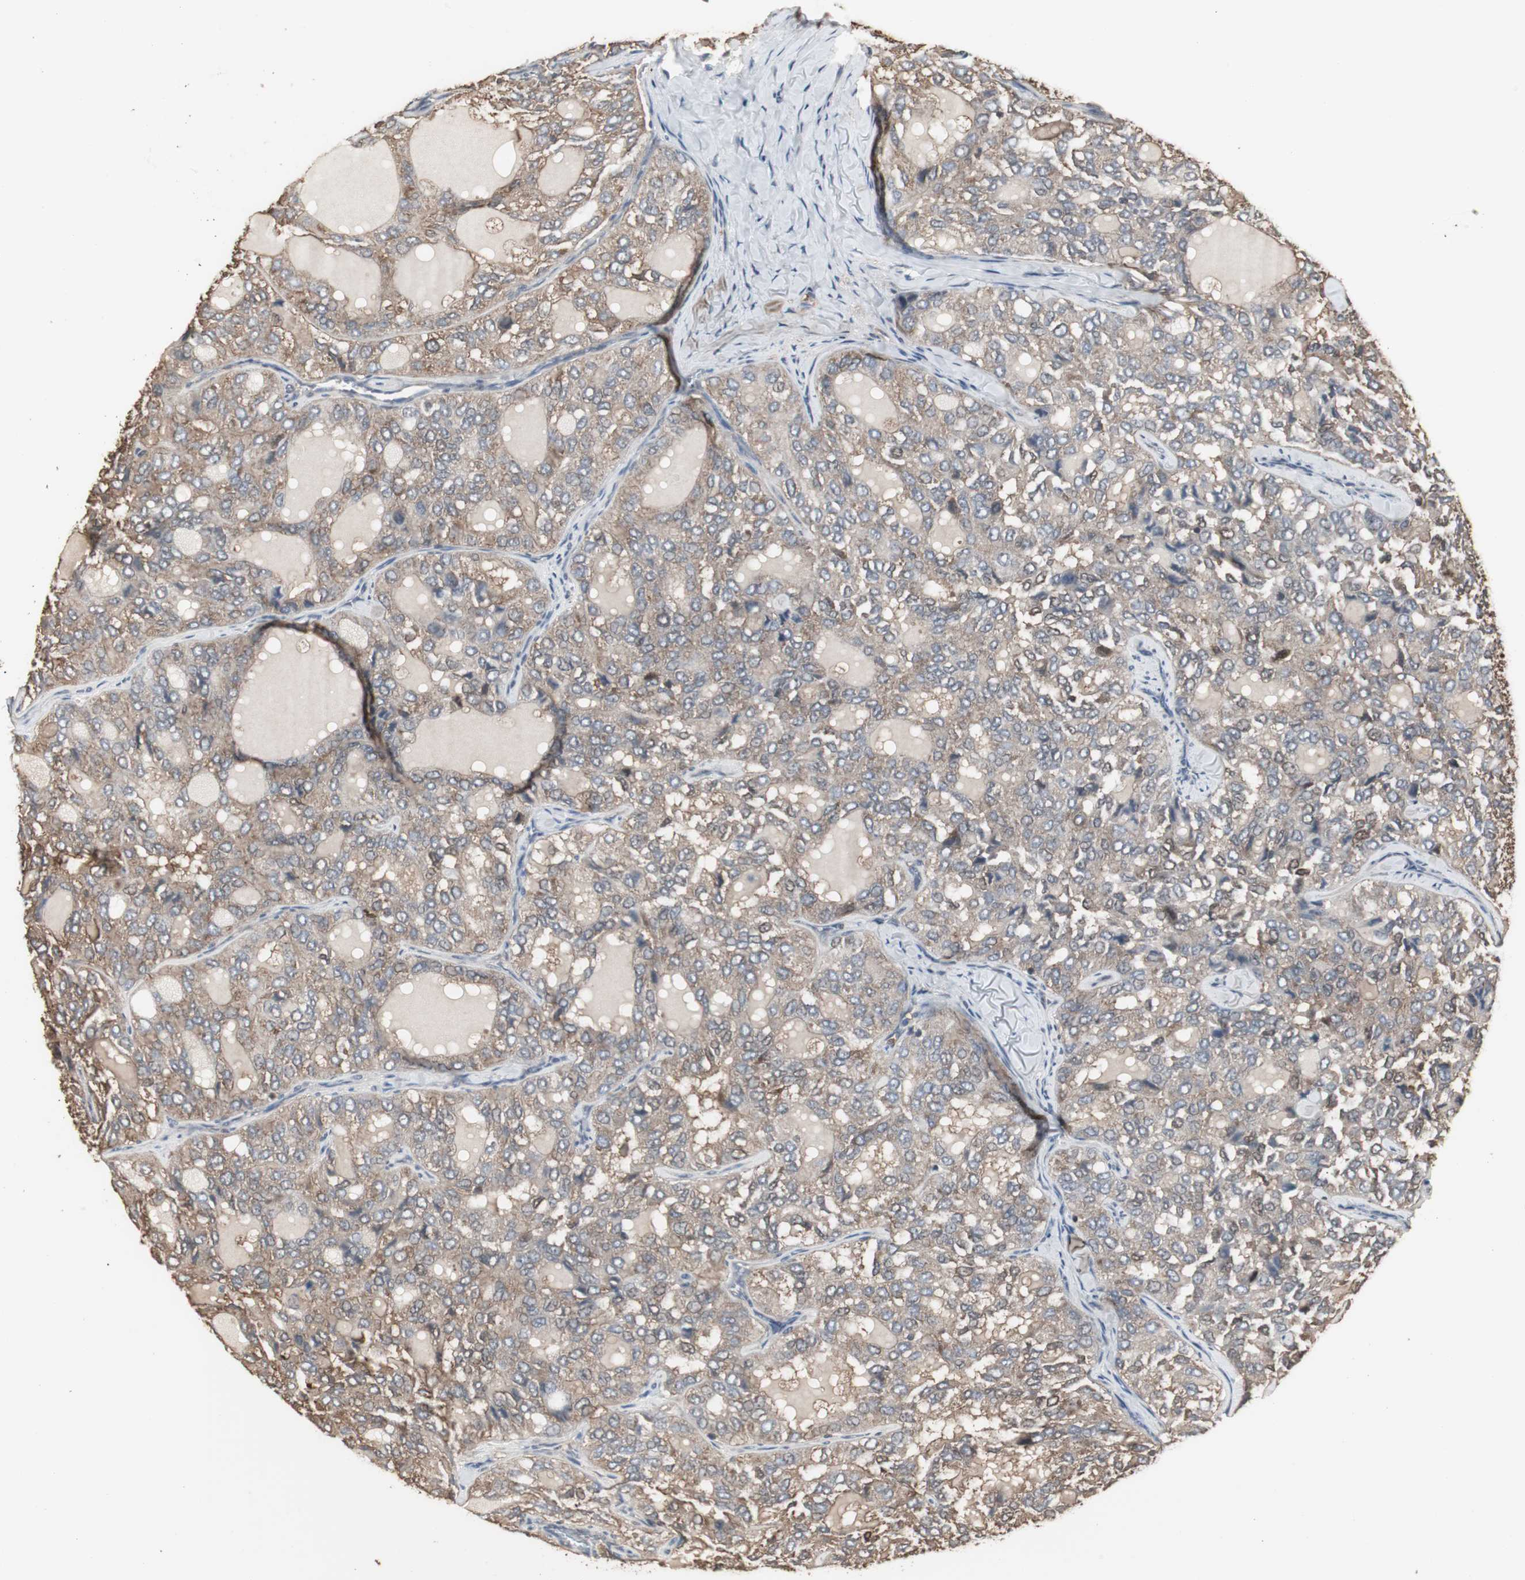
{"staining": {"intensity": "moderate", "quantity": ">75%", "location": "cytoplasmic/membranous"}, "tissue": "thyroid cancer", "cell_type": "Tumor cells", "image_type": "cancer", "snomed": [{"axis": "morphology", "description": "Follicular adenoma carcinoma, NOS"}, {"axis": "topography", "description": "Thyroid gland"}], "caption": "This is a histology image of immunohistochemistry staining of thyroid follicular adenoma carcinoma, which shows moderate positivity in the cytoplasmic/membranous of tumor cells.", "gene": "HPRT1", "patient": {"sex": "male", "age": 75}}